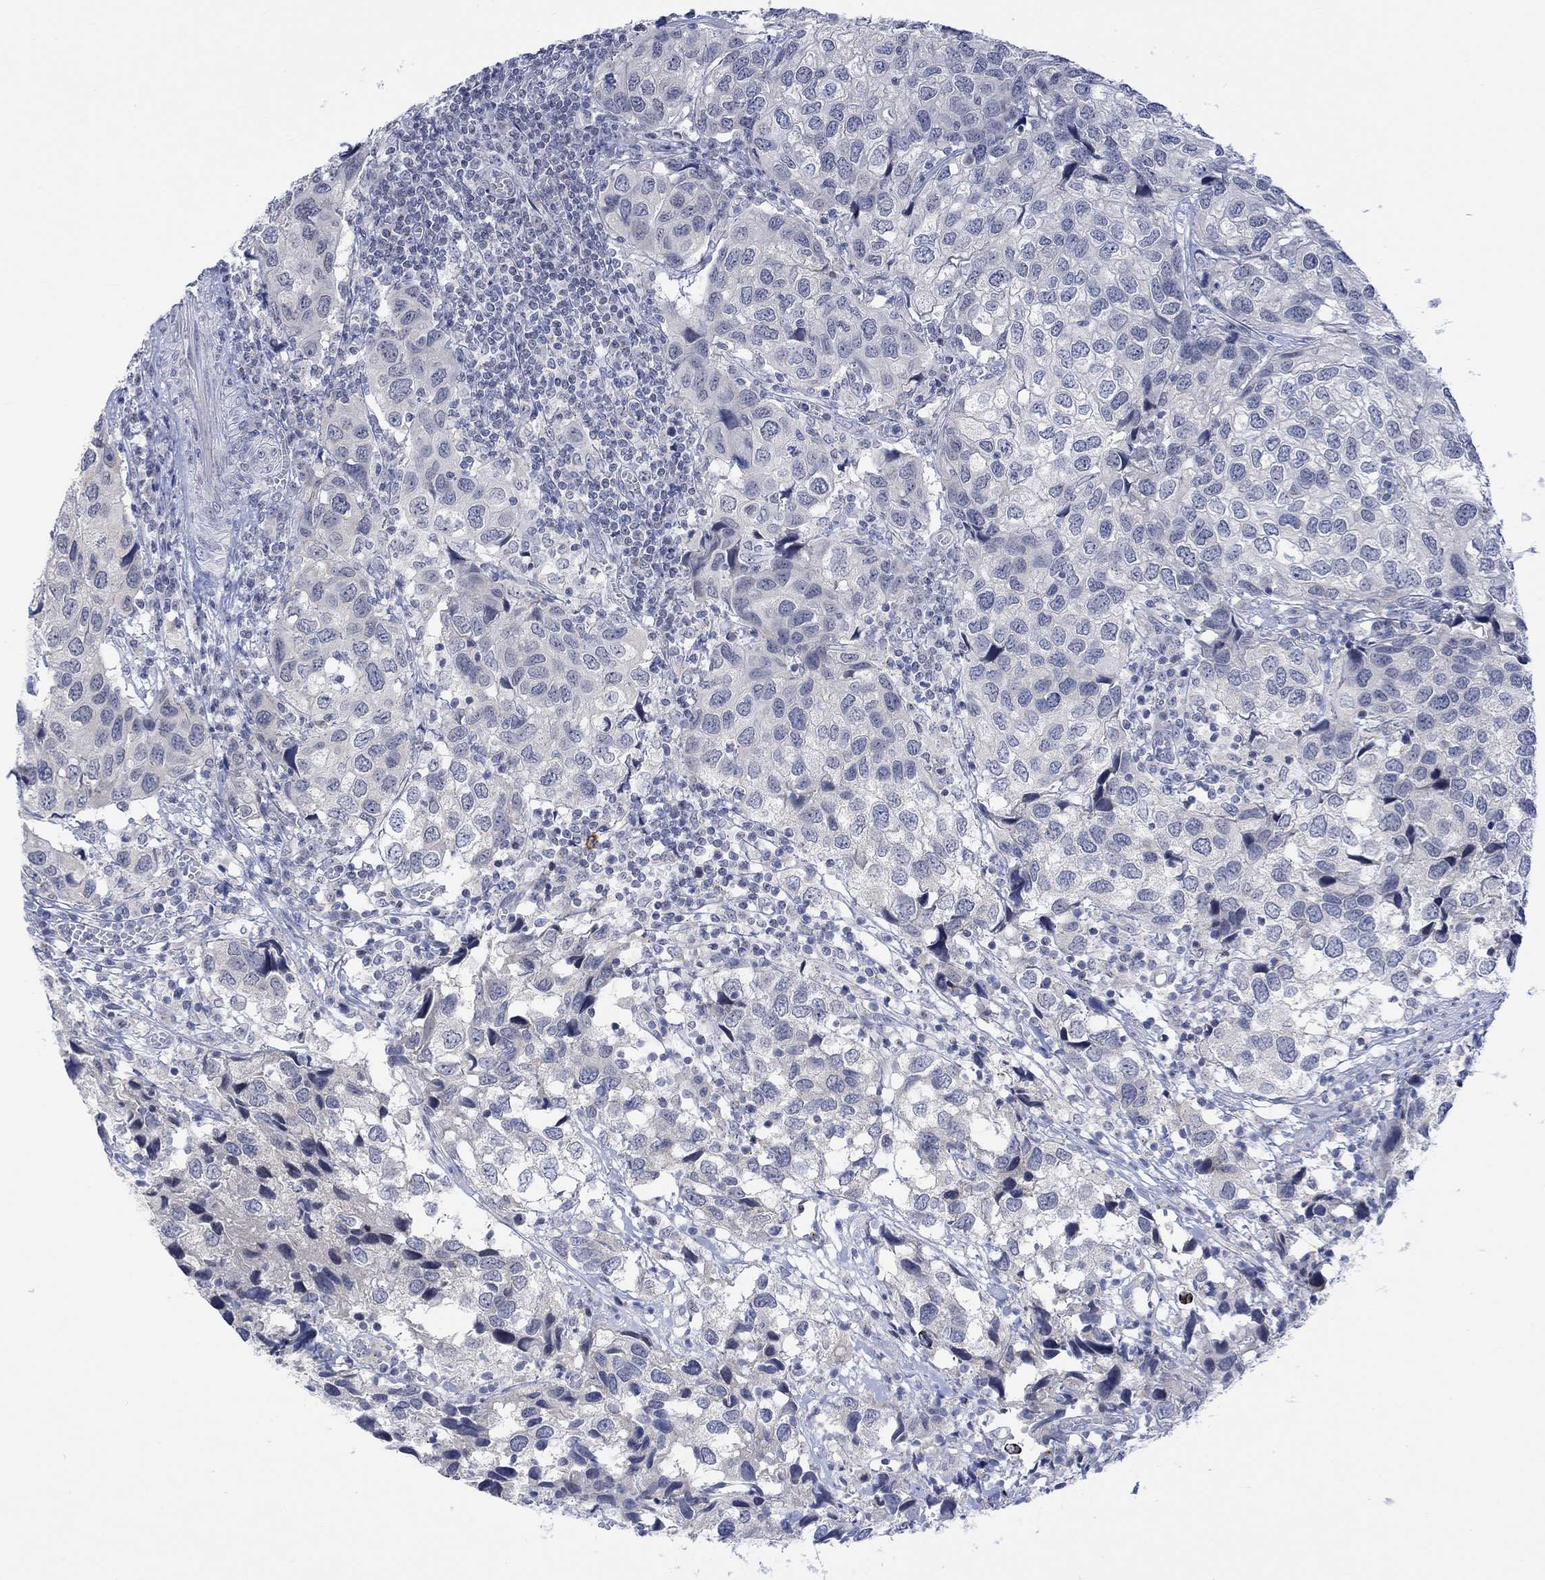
{"staining": {"intensity": "negative", "quantity": "none", "location": "none"}, "tissue": "urothelial cancer", "cell_type": "Tumor cells", "image_type": "cancer", "snomed": [{"axis": "morphology", "description": "Urothelial carcinoma, High grade"}, {"axis": "topography", "description": "Urinary bladder"}], "caption": "Tumor cells show no significant positivity in urothelial cancer. (DAB (3,3'-diaminobenzidine) immunohistochemistry visualized using brightfield microscopy, high magnification).", "gene": "DCX", "patient": {"sex": "male", "age": 79}}